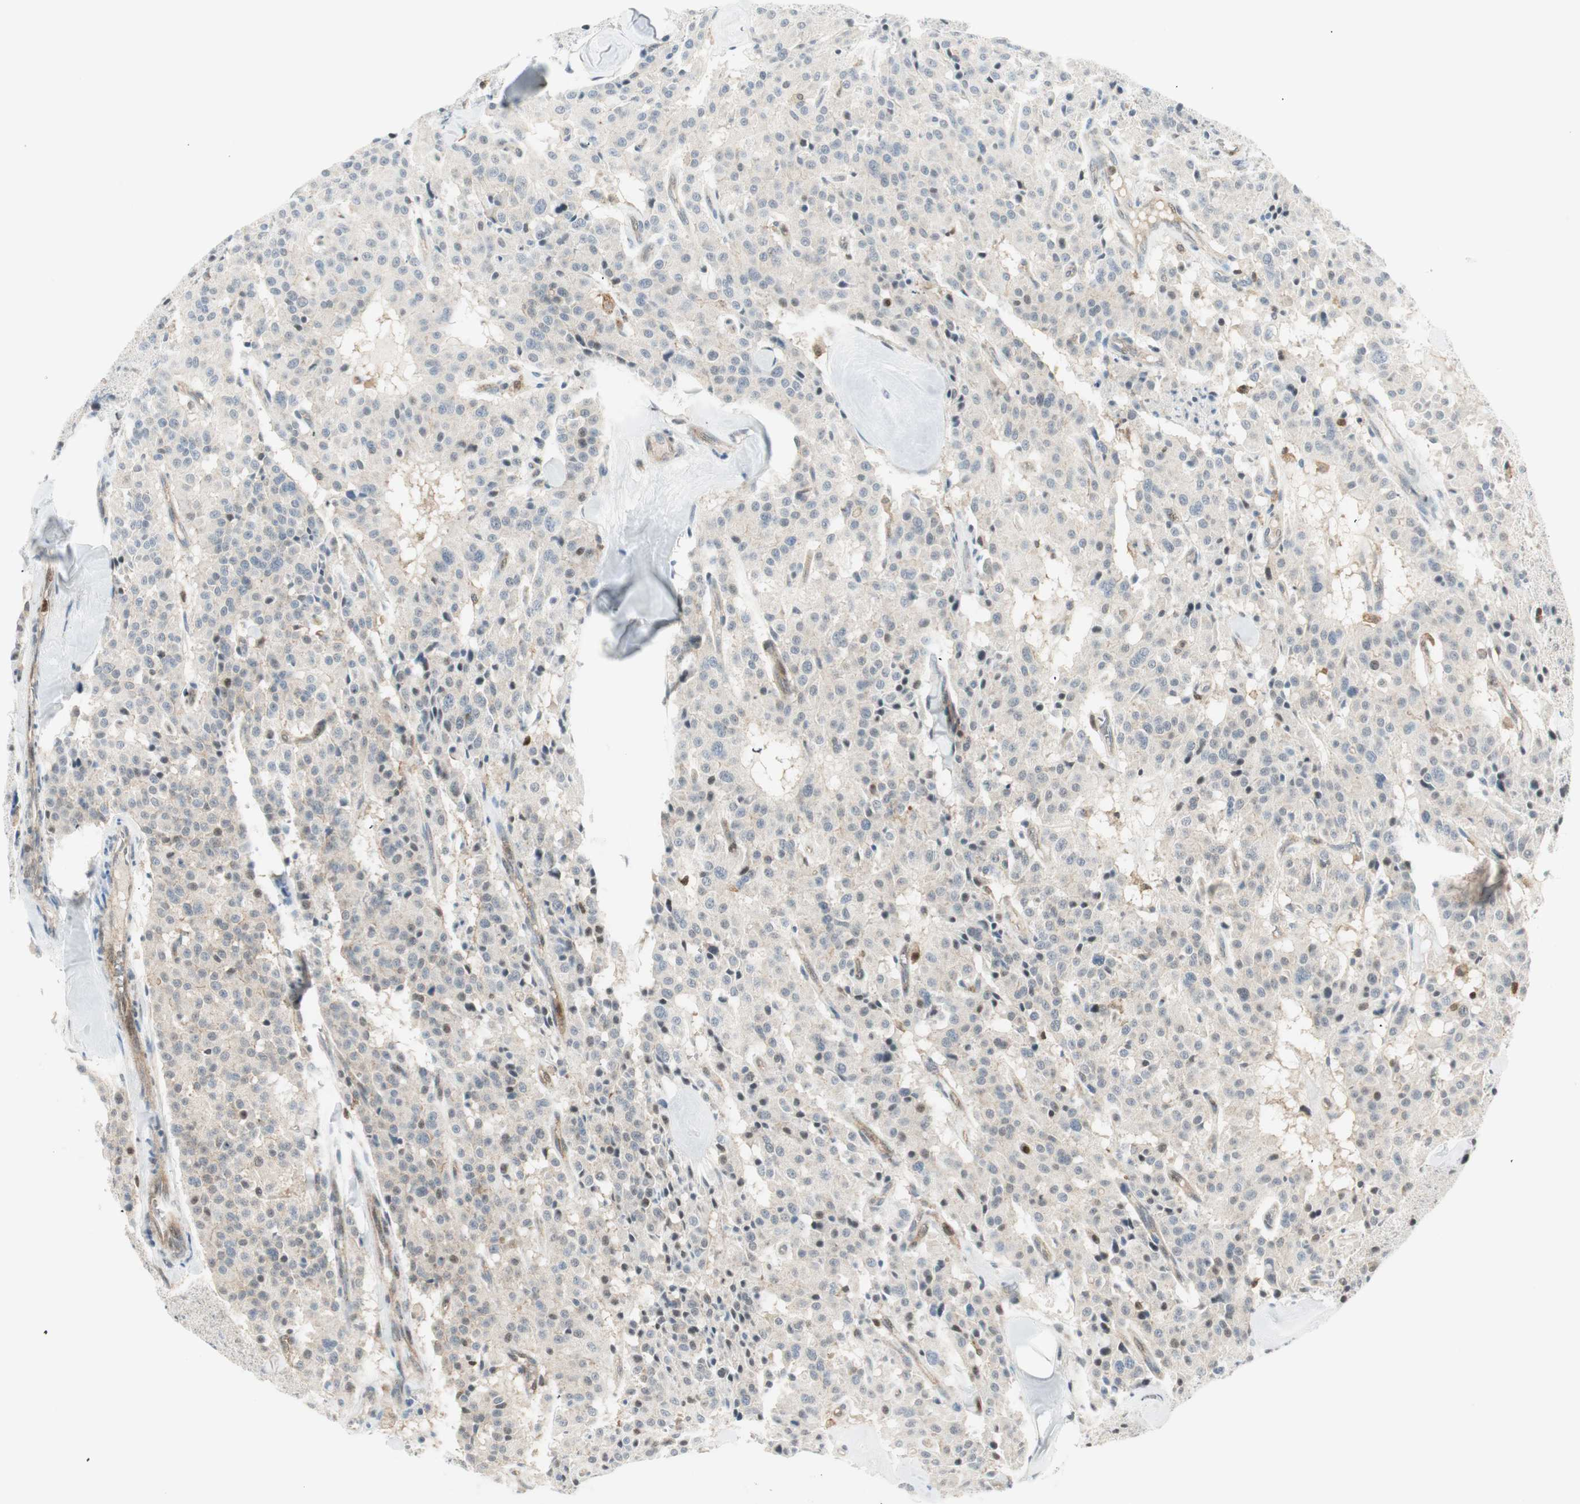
{"staining": {"intensity": "weak", "quantity": ">75%", "location": "cytoplasmic/membranous"}, "tissue": "carcinoid", "cell_type": "Tumor cells", "image_type": "cancer", "snomed": [{"axis": "morphology", "description": "Carcinoid, malignant, NOS"}, {"axis": "topography", "description": "Lung"}], "caption": "Weak cytoplasmic/membranous positivity is identified in approximately >75% of tumor cells in carcinoid (malignant).", "gene": "PPP1CA", "patient": {"sex": "male", "age": 30}}